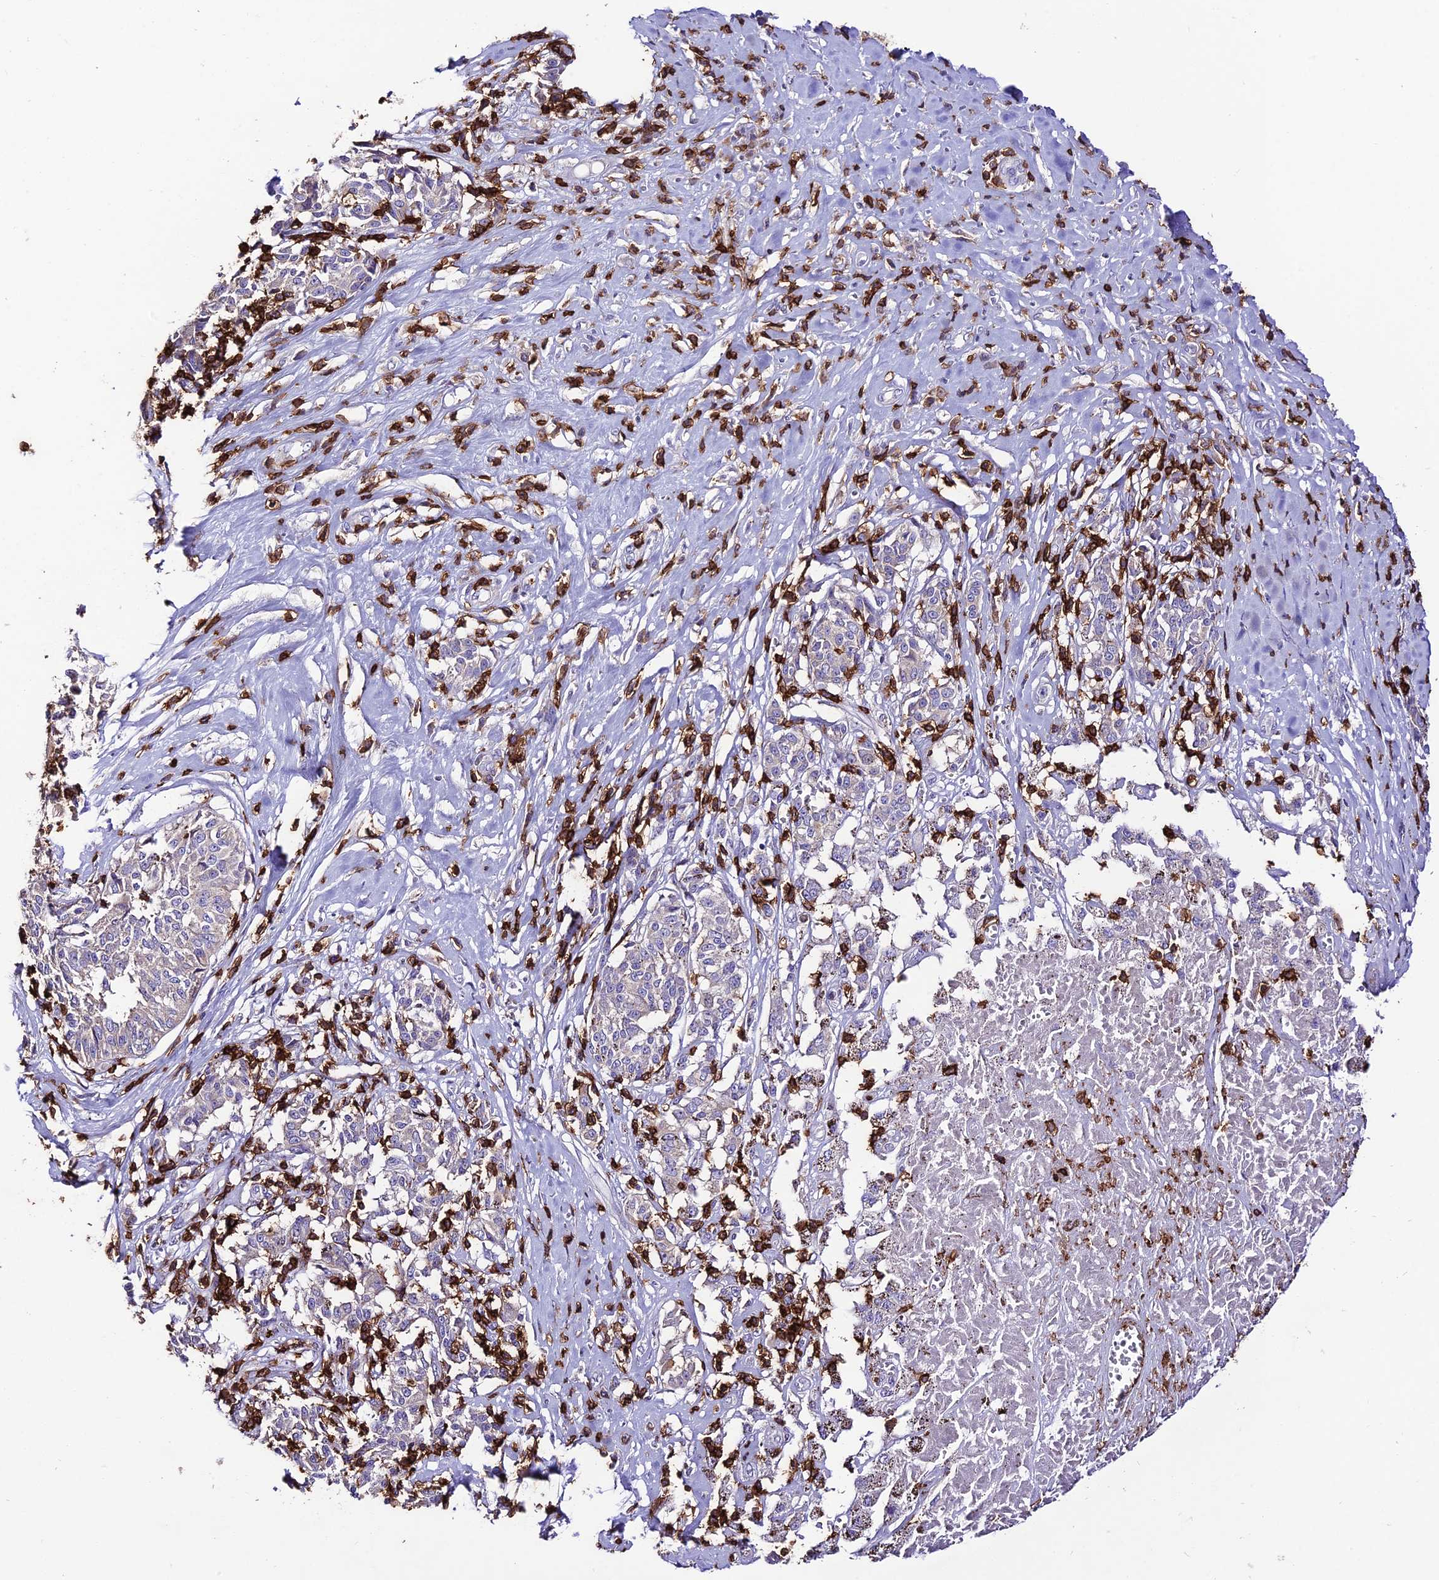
{"staining": {"intensity": "negative", "quantity": "none", "location": "none"}, "tissue": "melanoma", "cell_type": "Tumor cells", "image_type": "cancer", "snomed": [{"axis": "morphology", "description": "Malignant melanoma, NOS"}, {"axis": "topography", "description": "Skin"}], "caption": "Immunohistochemistry photomicrograph of human malignant melanoma stained for a protein (brown), which exhibits no expression in tumor cells.", "gene": "PTPRCAP", "patient": {"sex": "female", "age": 72}}